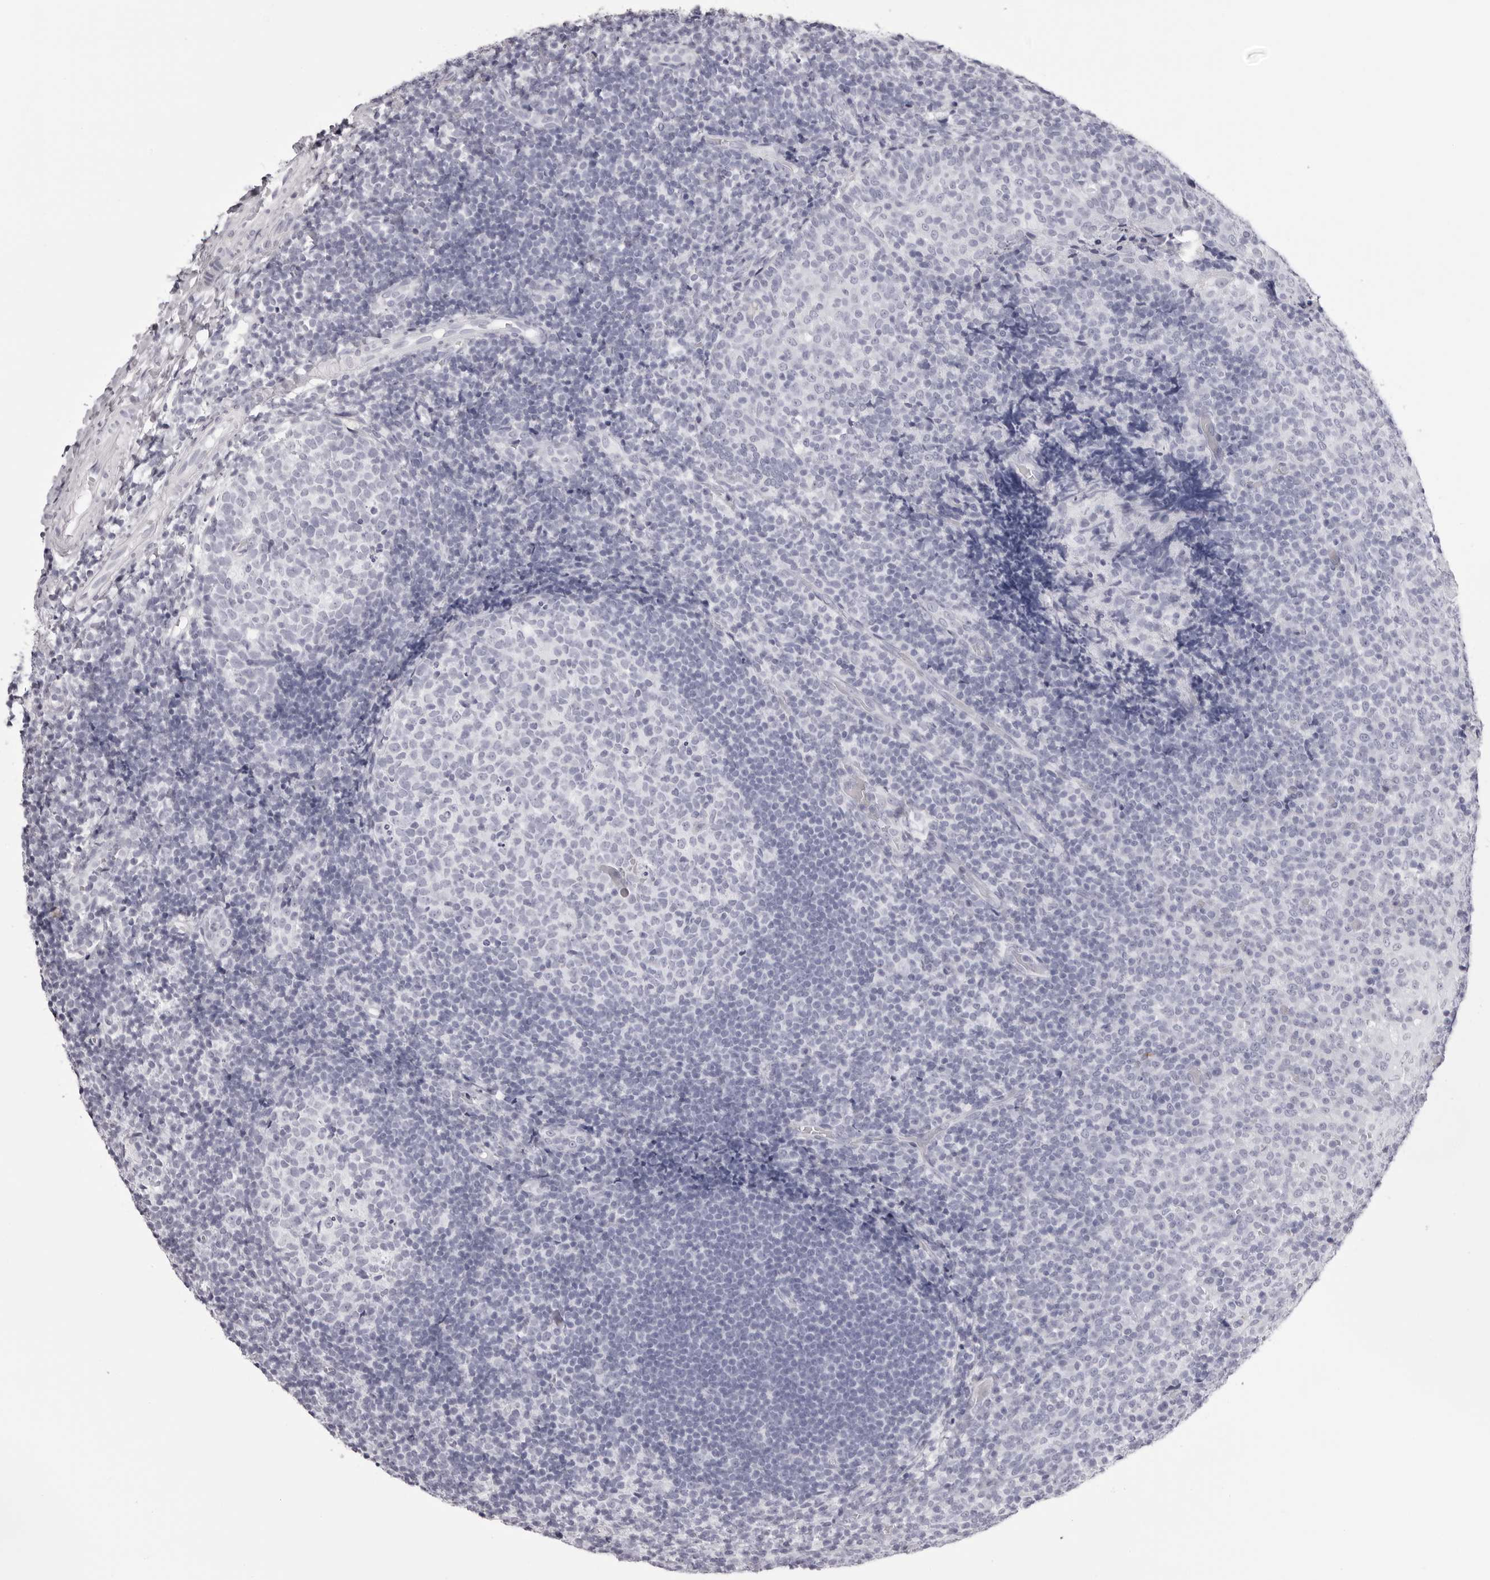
{"staining": {"intensity": "negative", "quantity": "none", "location": "none"}, "tissue": "tonsil", "cell_type": "Germinal center cells", "image_type": "normal", "snomed": [{"axis": "morphology", "description": "Normal tissue, NOS"}, {"axis": "topography", "description": "Tonsil"}], "caption": "The histopathology image shows no staining of germinal center cells in normal tonsil.", "gene": "TMOD4", "patient": {"sex": "female", "age": 19}}